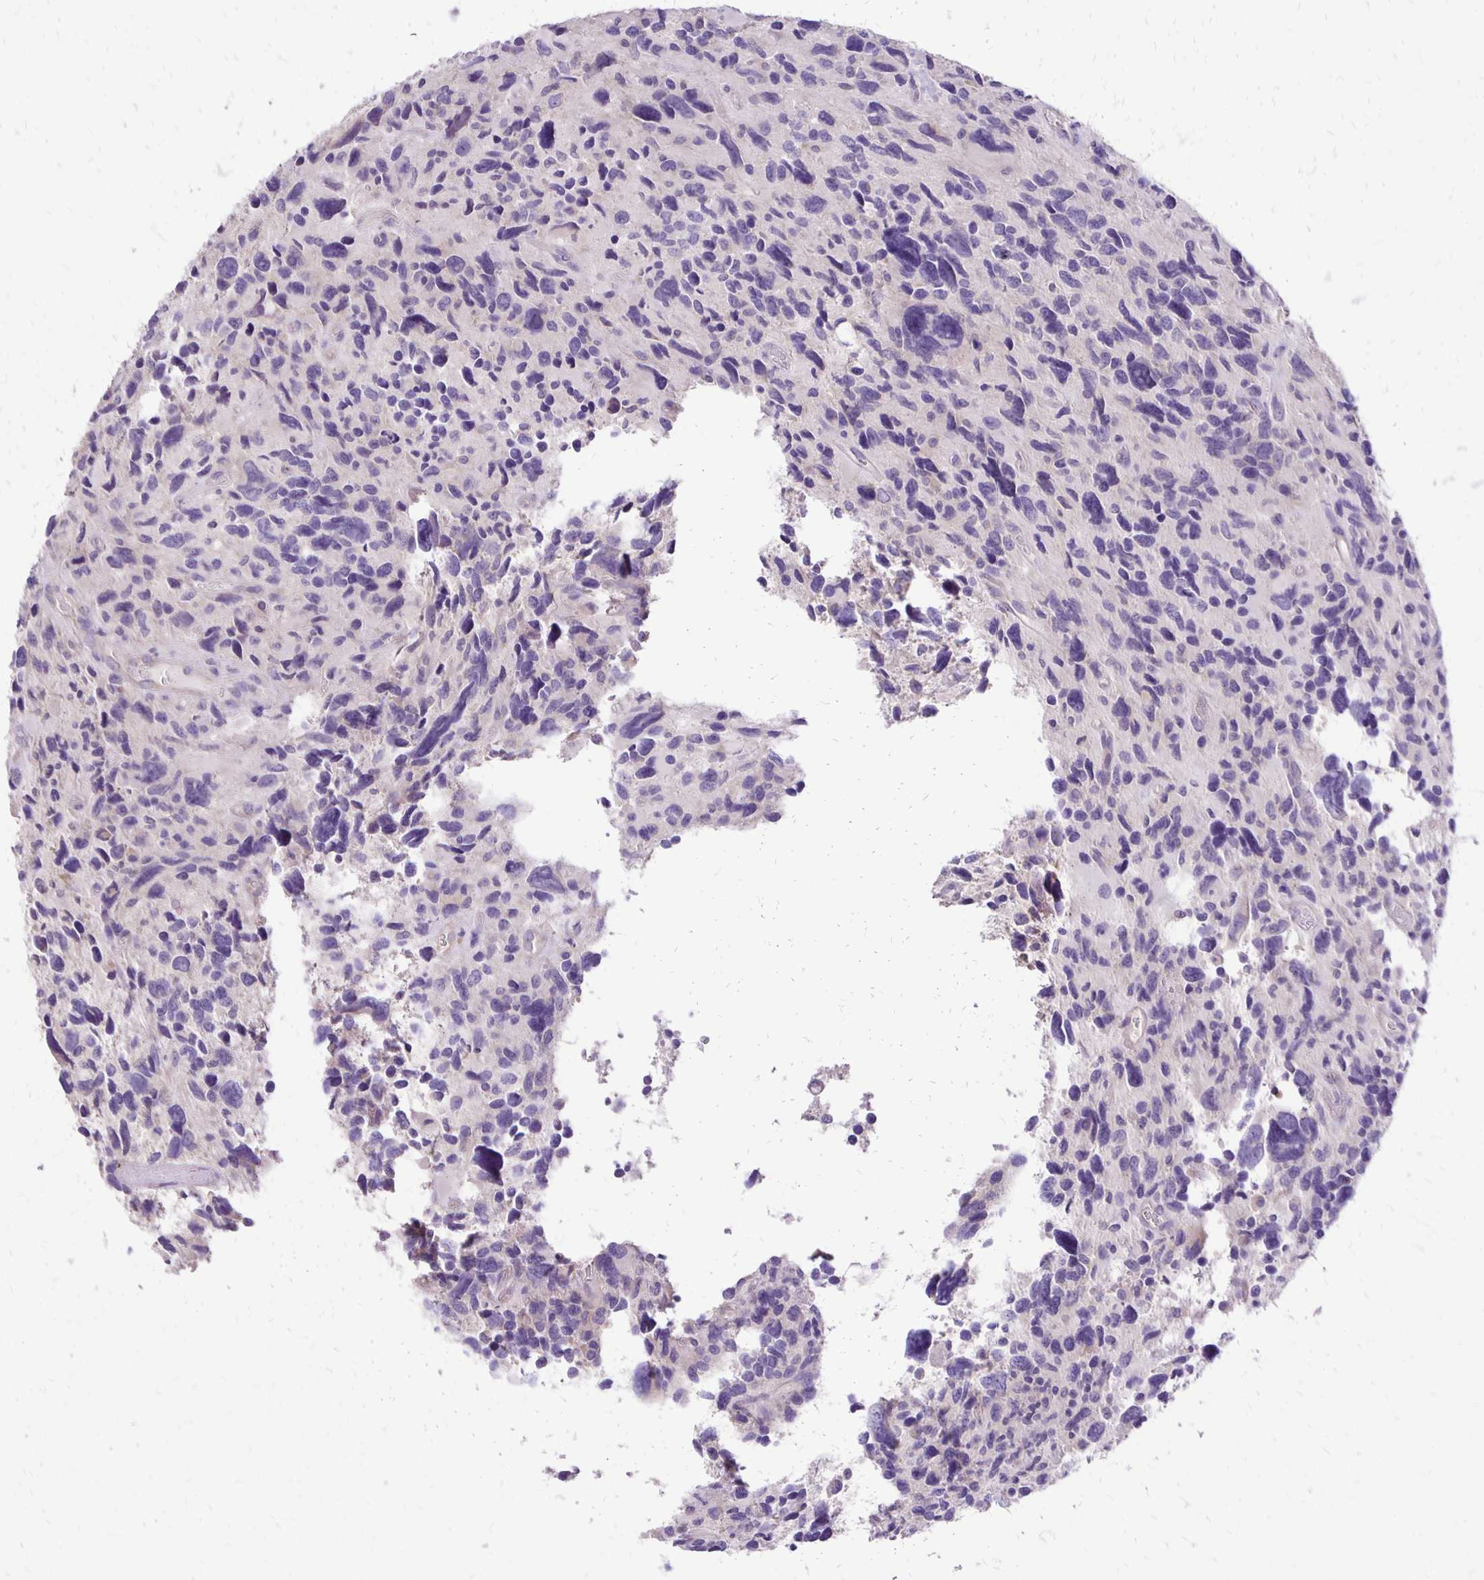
{"staining": {"intensity": "negative", "quantity": "none", "location": "none"}, "tissue": "glioma", "cell_type": "Tumor cells", "image_type": "cancer", "snomed": [{"axis": "morphology", "description": "Glioma, malignant, High grade"}, {"axis": "topography", "description": "Brain"}], "caption": "Human glioma stained for a protein using immunohistochemistry (IHC) shows no expression in tumor cells.", "gene": "ANKRD45", "patient": {"sex": "male", "age": 46}}